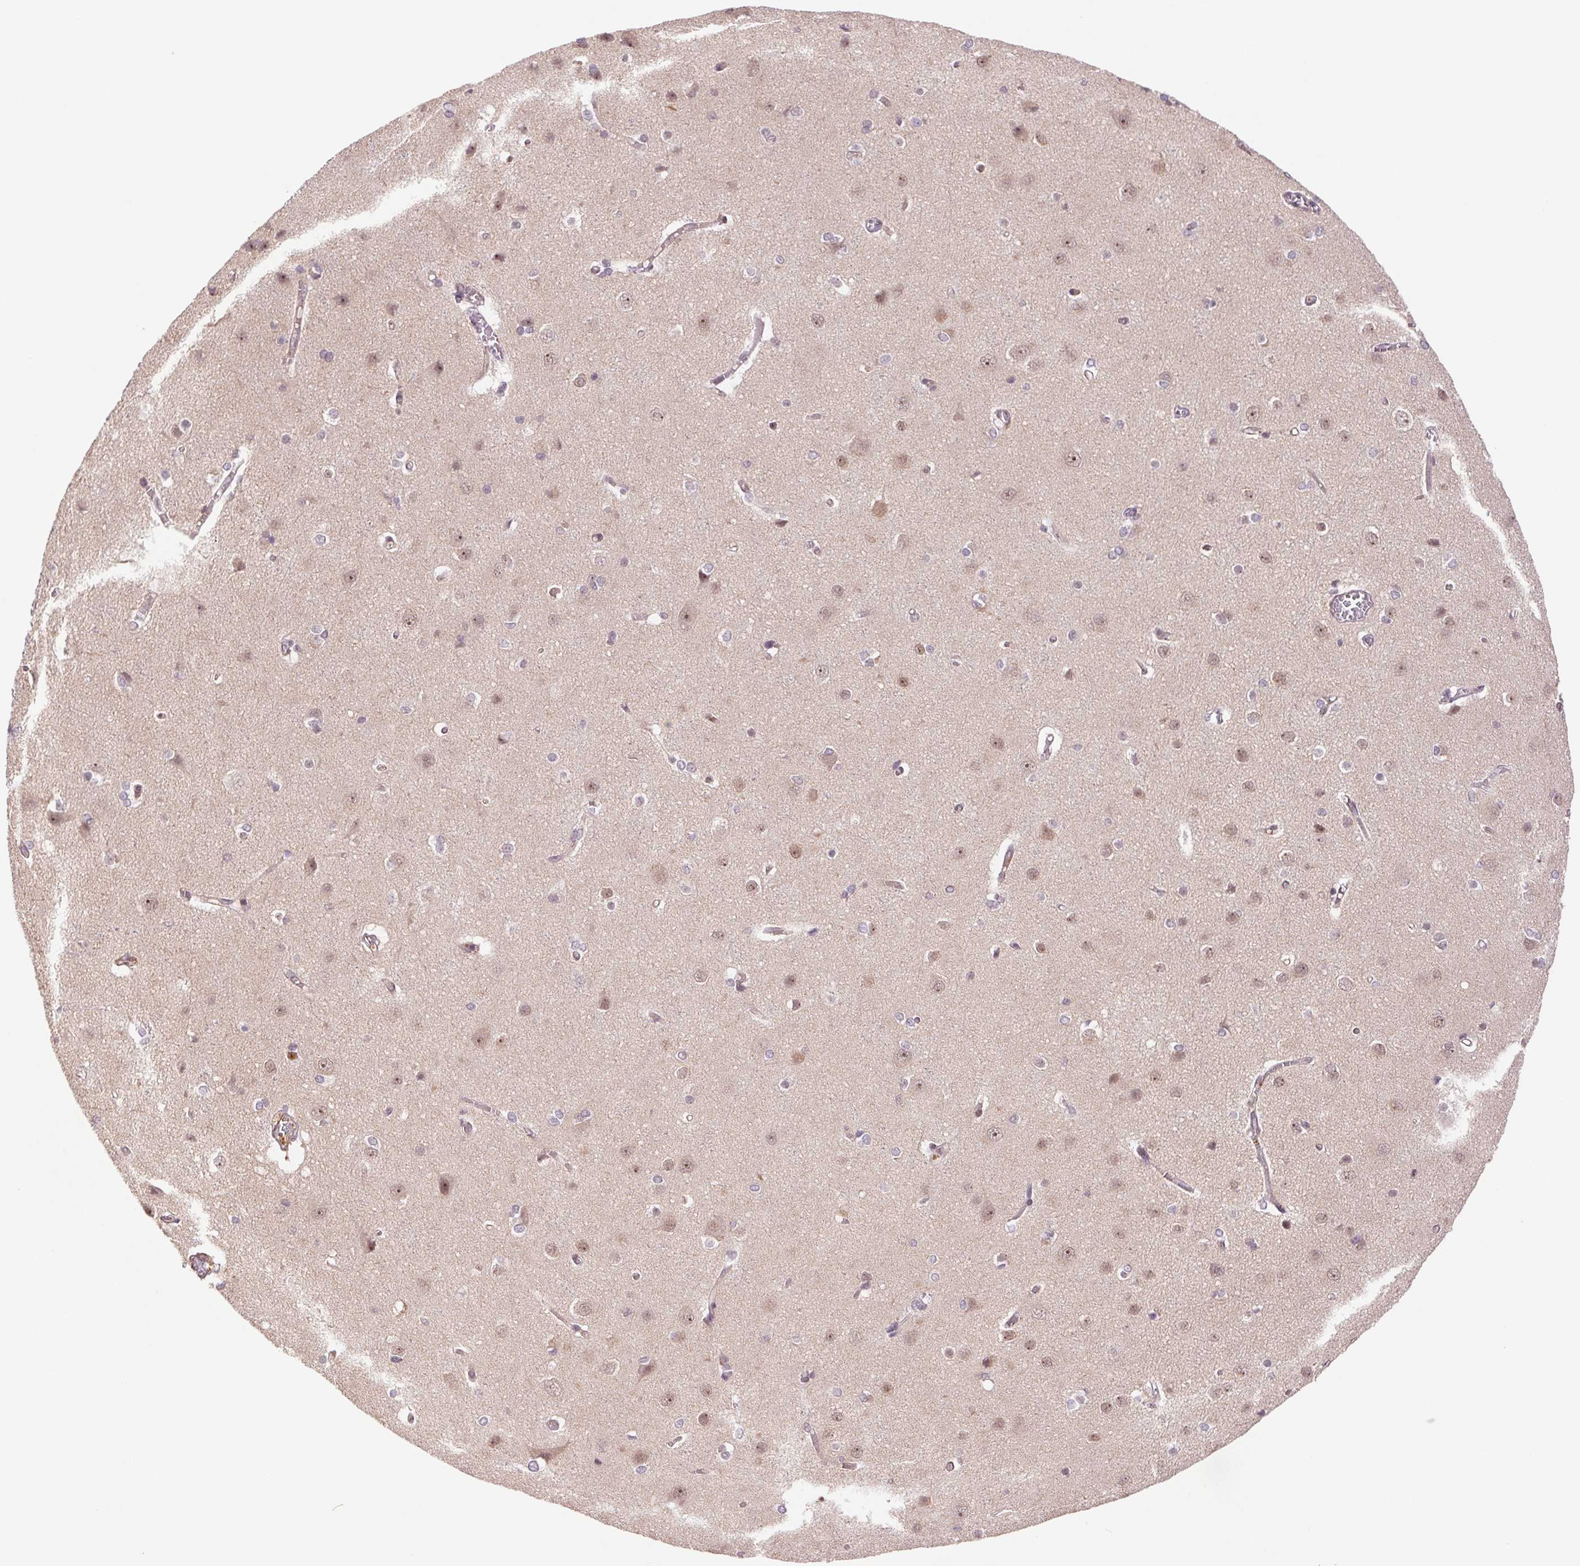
{"staining": {"intensity": "negative", "quantity": "none", "location": "none"}, "tissue": "cerebral cortex", "cell_type": "Endothelial cells", "image_type": "normal", "snomed": [{"axis": "morphology", "description": "Normal tissue, NOS"}, {"axis": "topography", "description": "Cerebral cortex"}], "caption": "Immunohistochemistry (IHC) micrograph of normal cerebral cortex stained for a protein (brown), which shows no expression in endothelial cells.", "gene": "CWC25", "patient": {"sex": "male", "age": 37}}